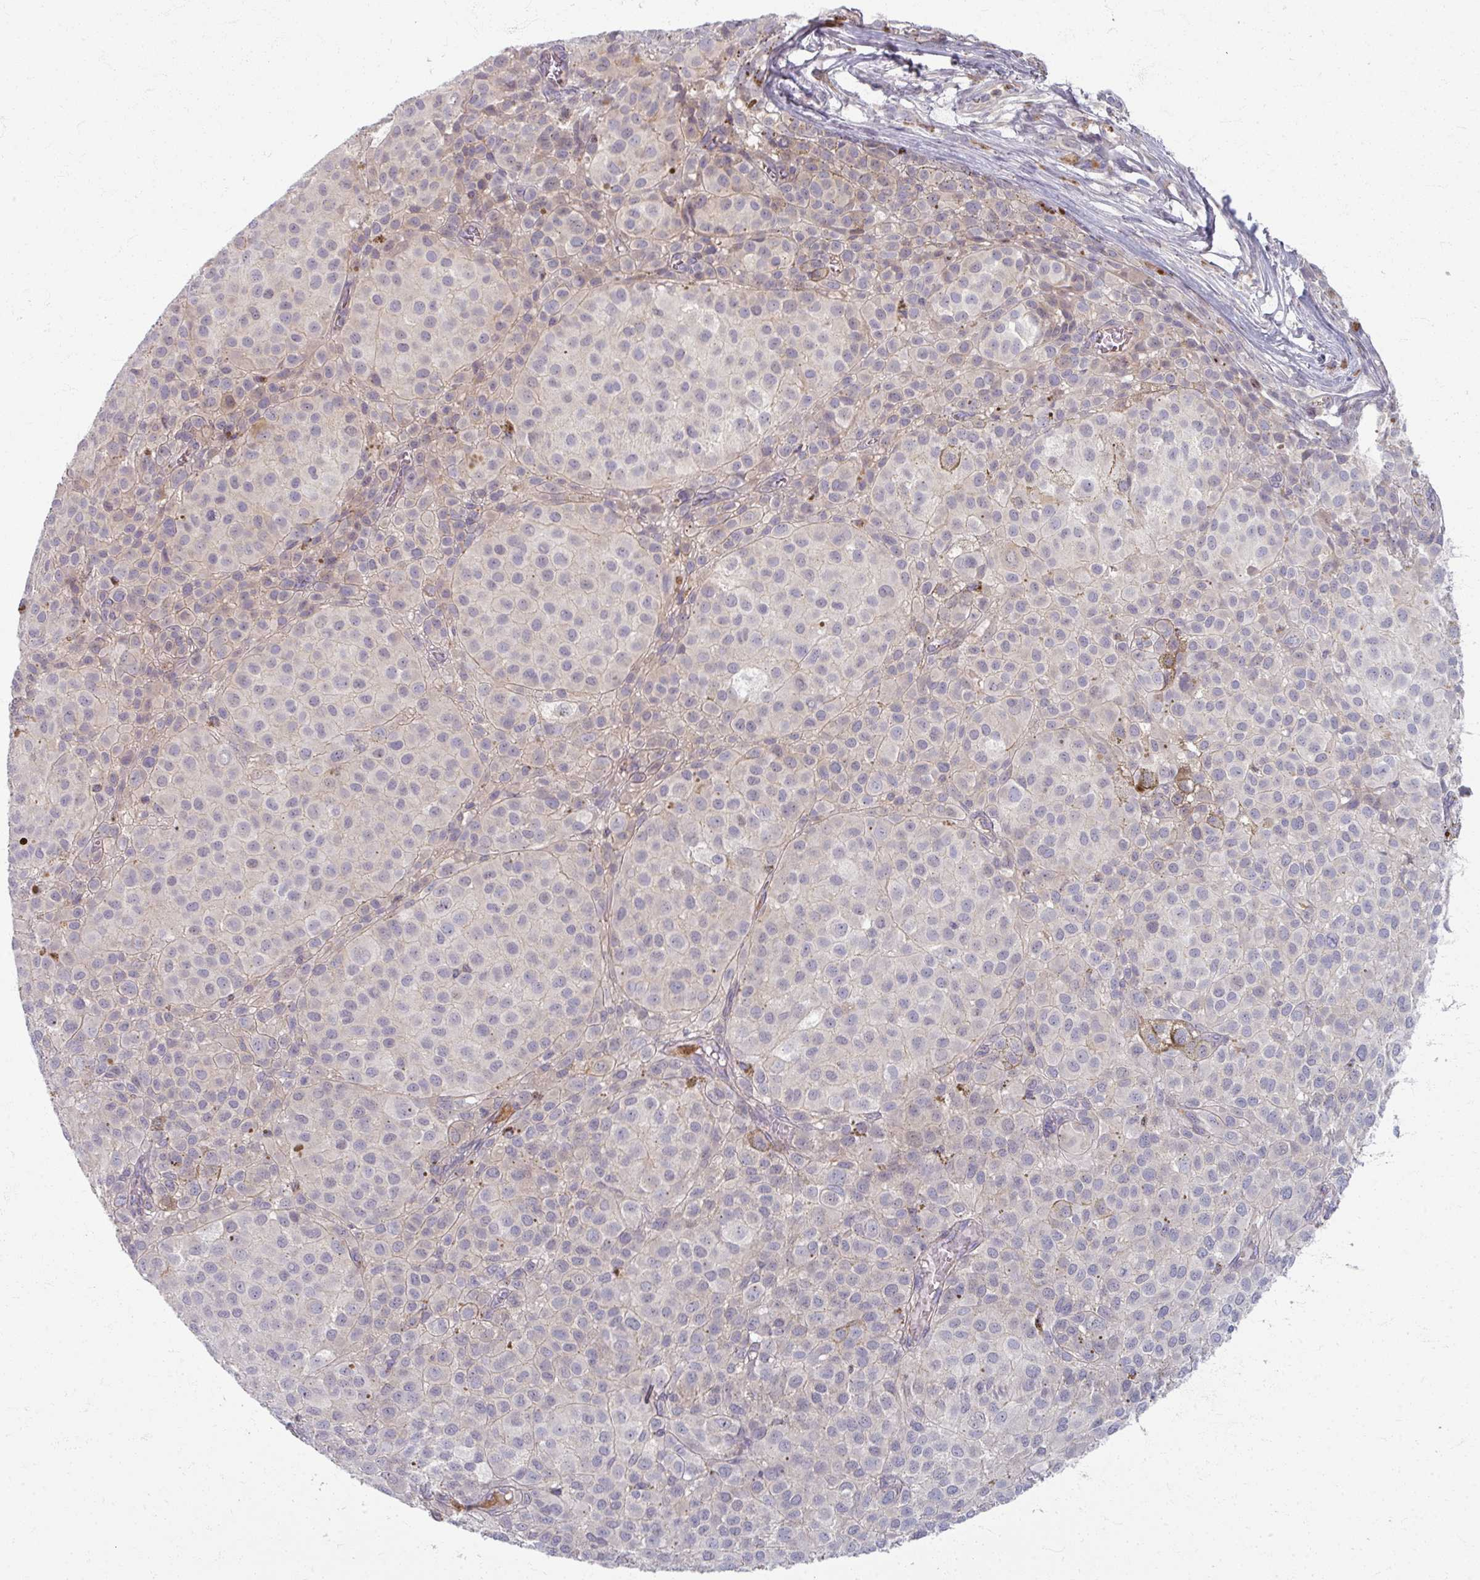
{"staining": {"intensity": "negative", "quantity": "none", "location": "none"}, "tissue": "melanoma", "cell_type": "Tumor cells", "image_type": "cancer", "snomed": [{"axis": "morphology", "description": "Malignant melanoma, NOS"}, {"axis": "topography", "description": "Skin"}], "caption": "DAB immunohistochemical staining of human malignant melanoma shows no significant positivity in tumor cells.", "gene": "TTLL7", "patient": {"sex": "male", "age": 64}}